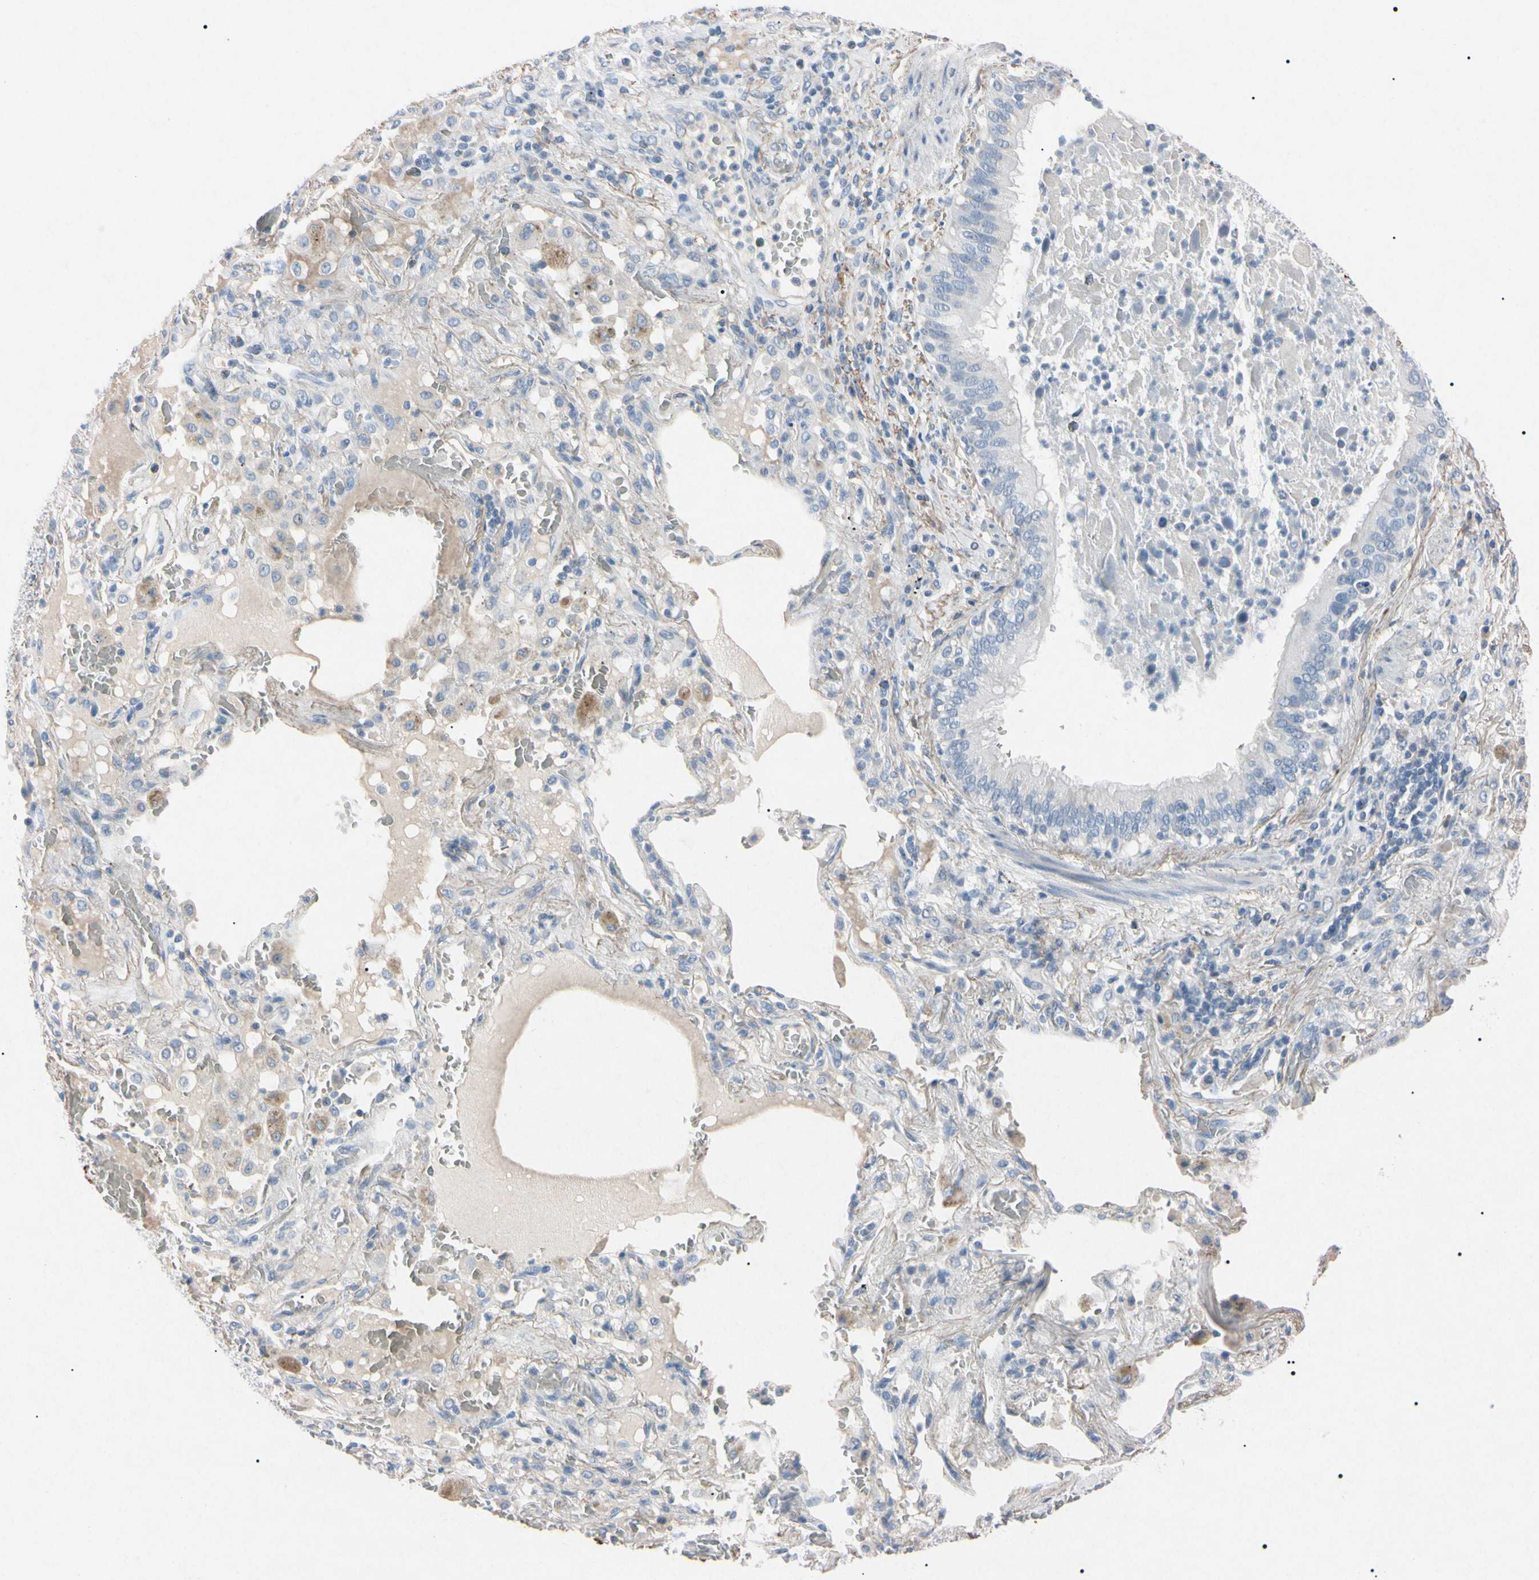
{"staining": {"intensity": "negative", "quantity": "none", "location": "none"}, "tissue": "lung cancer", "cell_type": "Tumor cells", "image_type": "cancer", "snomed": [{"axis": "morphology", "description": "Squamous cell carcinoma, NOS"}, {"axis": "topography", "description": "Lung"}], "caption": "Squamous cell carcinoma (lung) was stained to show a protein in brown. There is no significant expression in tumor cells.", "gene": "ELN", "patient": {"sex": "male", "age": 57}}